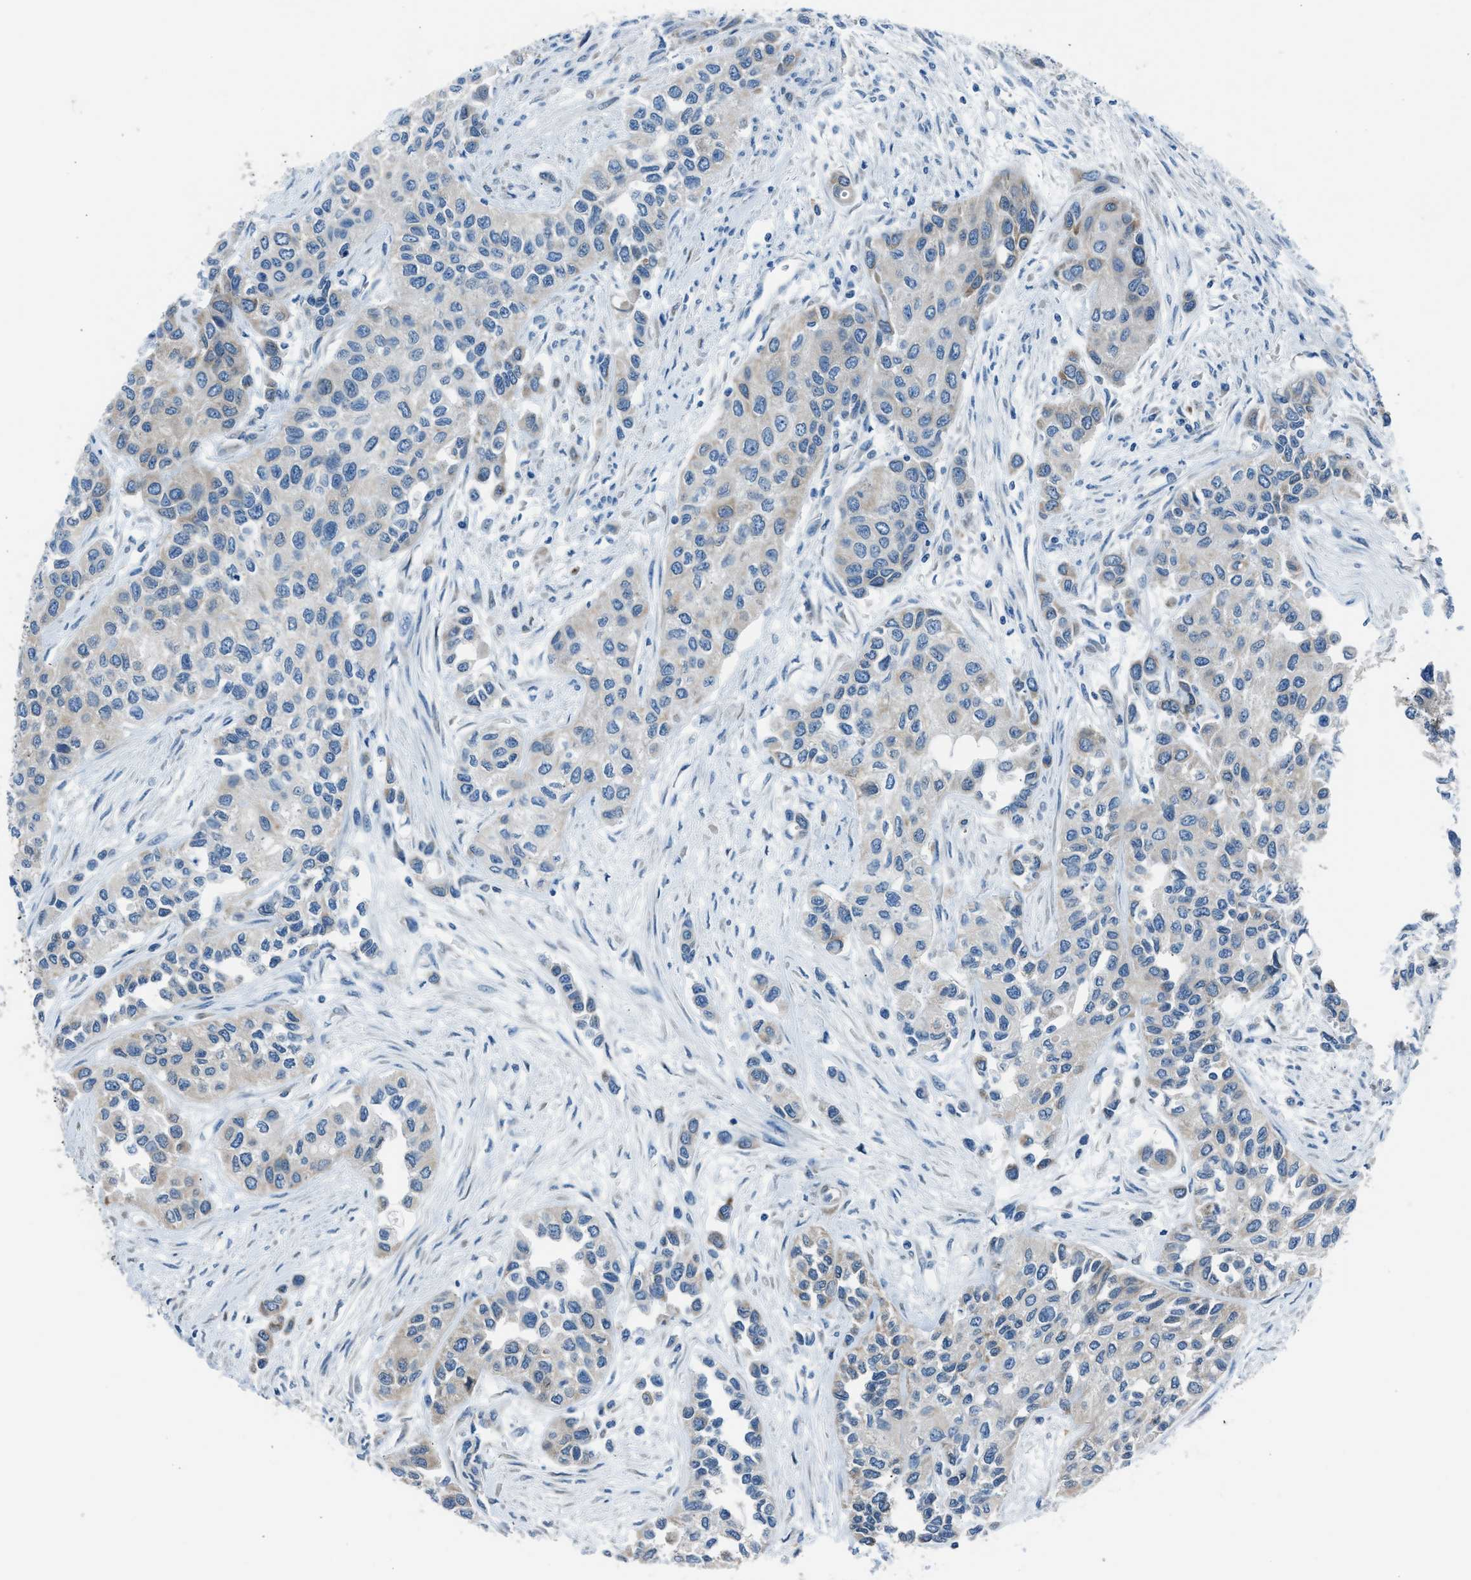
{"staining": {"intensity": "weak", "quantity": "<25%", "location": "cytoplasmic/membranous"}, "tissue": "urothelial cancer", "cell_type": "Tumor cells", "image_type": "cancer", "snomed": [{"axis": "morphology", "description": "Urothelial carcinoma, High grade"}, {"axis": "topography", "description": "Urinary bladder"}], "caption": "IHC image of human urothelial carcinoma (high-grade) stained for a protein (brown), which exhibits no staining in tumor cells.", "gene": "RNF41", "patient": {"sex": "female", "age": 56}}